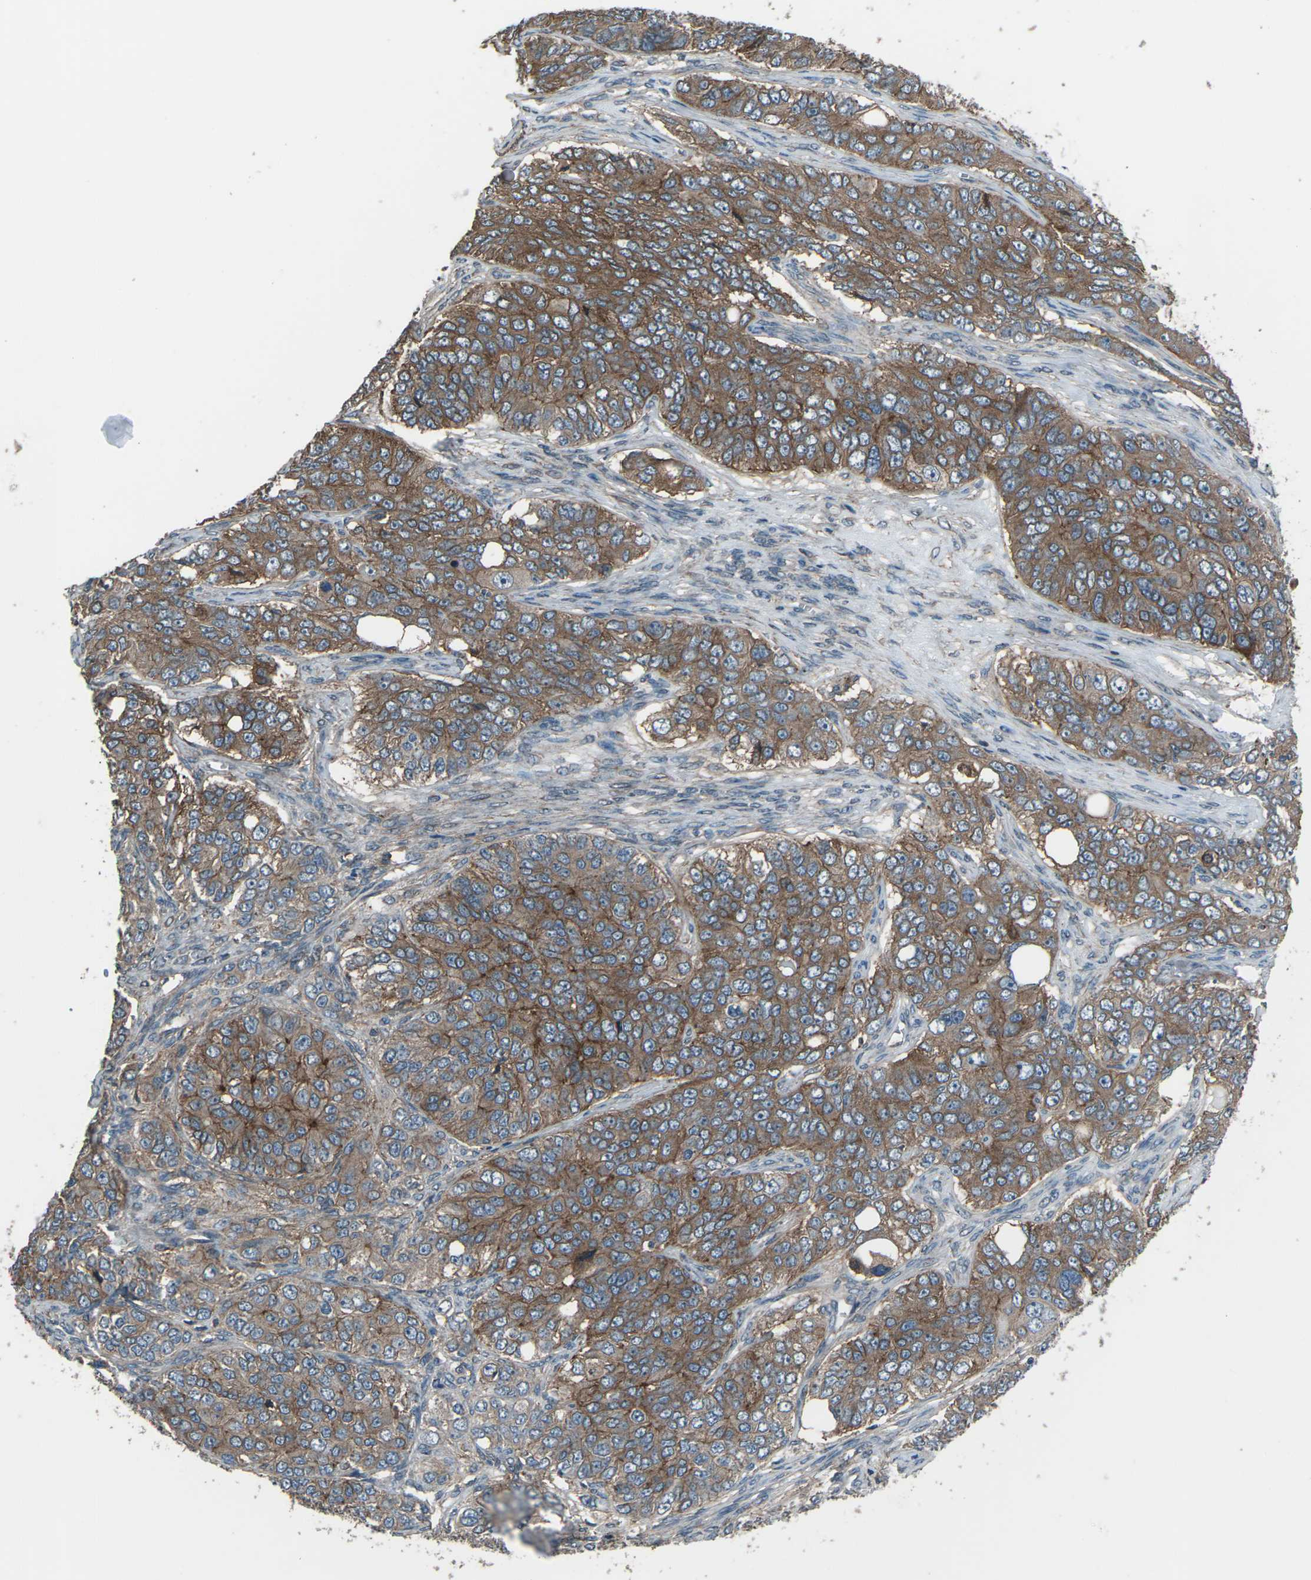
{"staining": {"intensity": "moderate", "quantity": ">75%", "location": "cytoplasmic/membranous"}, "tissue": "ovarian cancer", "cell_type": "Tumor cells", "image_type": "cancer", "snomed": [{"axis": "morphology", "description": "Carcinoma, endometroid"}, {"axis": "topography", "description": "Ovary"}], "caption": "Tumor cells show moderate cytoplasmic/membranous staining in approximately >75% of cells in endometroid carcinoma (ovarian).", "gene": "CMTM4", "patient": {"sex": "female", "age": 51}}